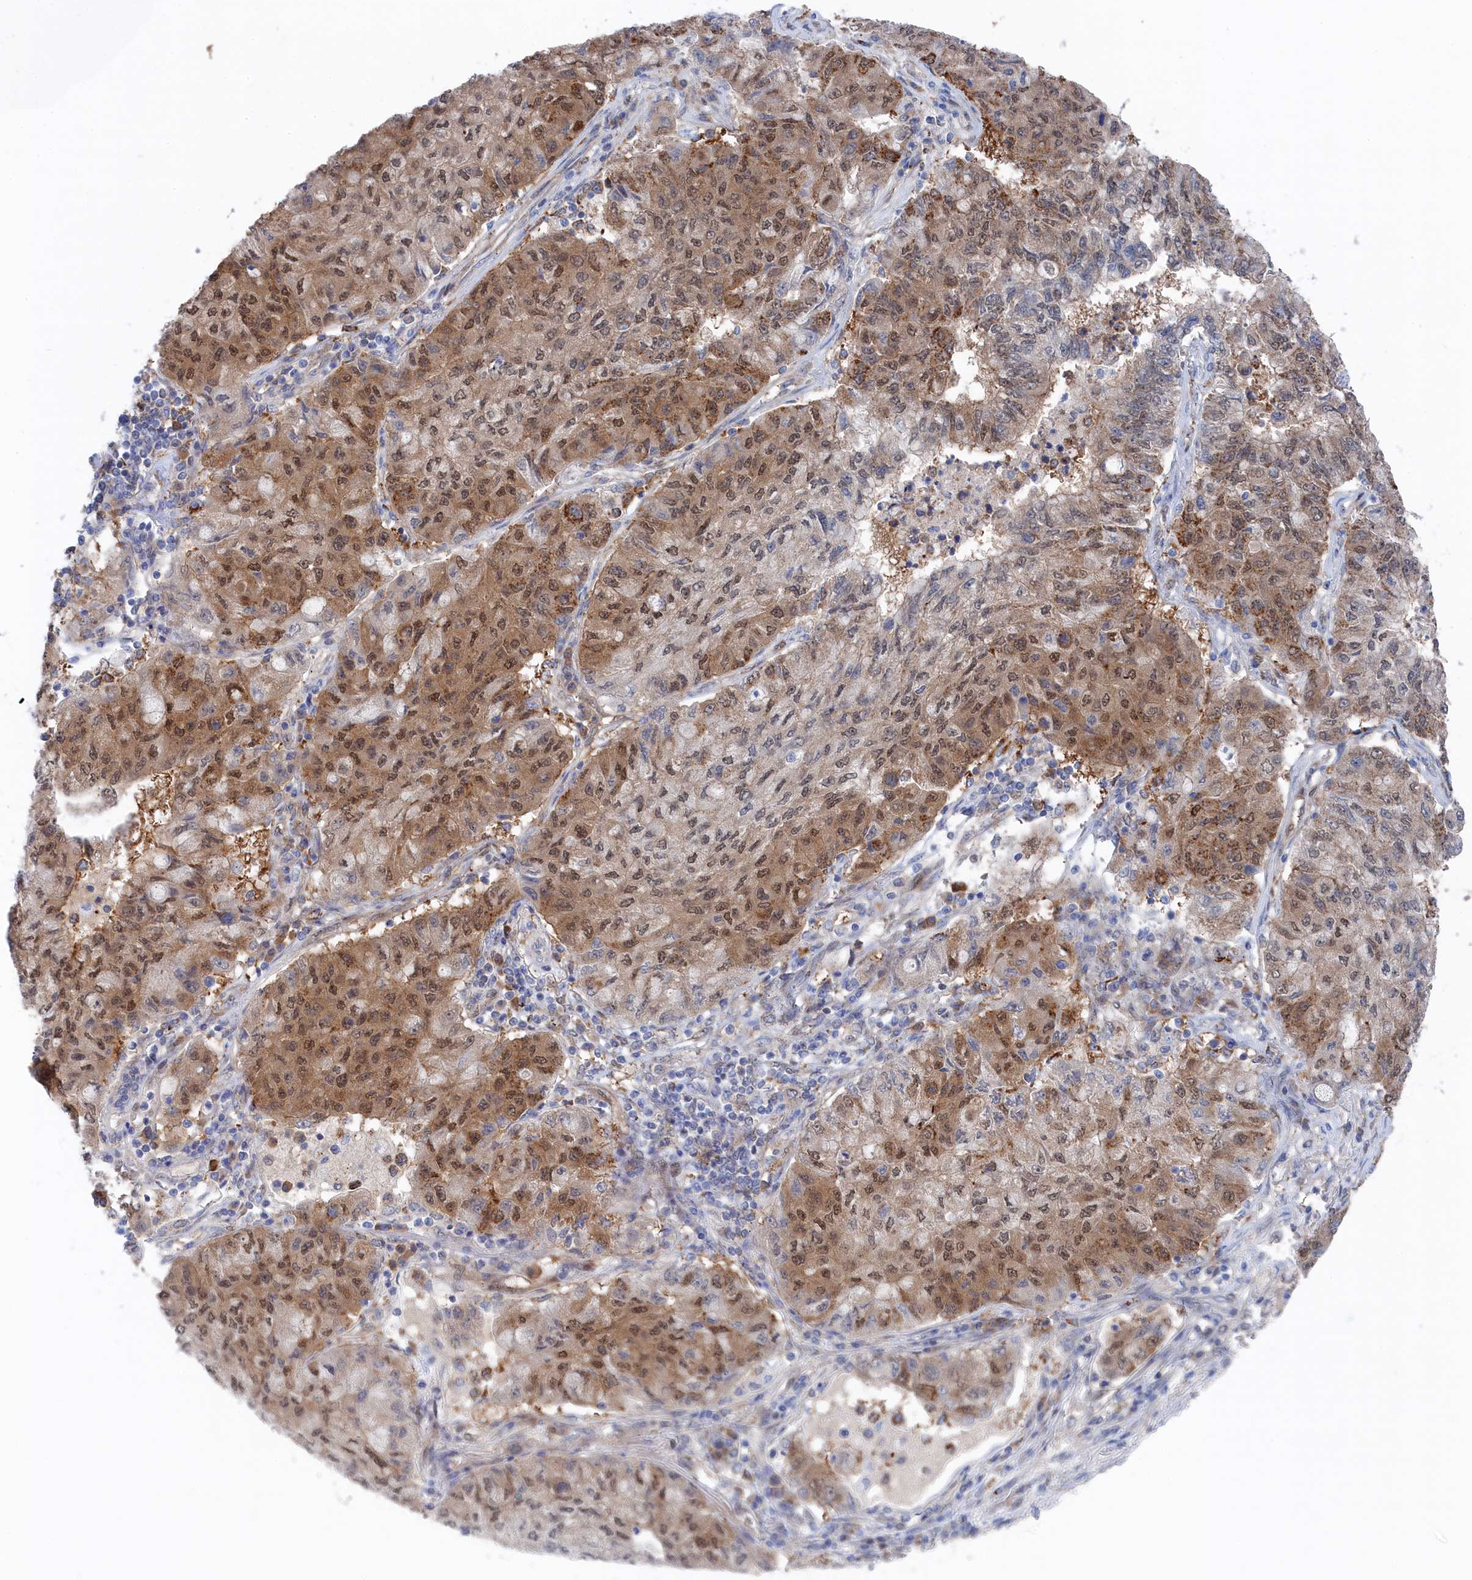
{"staining": {"intensity": "moderate", "quantity": ">75%", "location": "cytoplasmic/membranous,nuclear"}, "tissue": "lung cancer", "cell_type": "Tumor cells", "image_type": "cancer", "snomed": [{"axis": "morphology", "description": "Squamous cell carcinoma, NOS"}, {"axis": "topography", "description": "Lung"}], "caption": "A high-resolution micrograph shows immunohistochemistry staining of lung cancer, which shows moderate cytoplasmic/membranous and nuclear positivity in approximately >75% of tumor cells. (DAB = brown stain, brightfield microscopy at high magnification).", "gene": "IRGQ", "patient": {"sex": "male", "age": 74}}